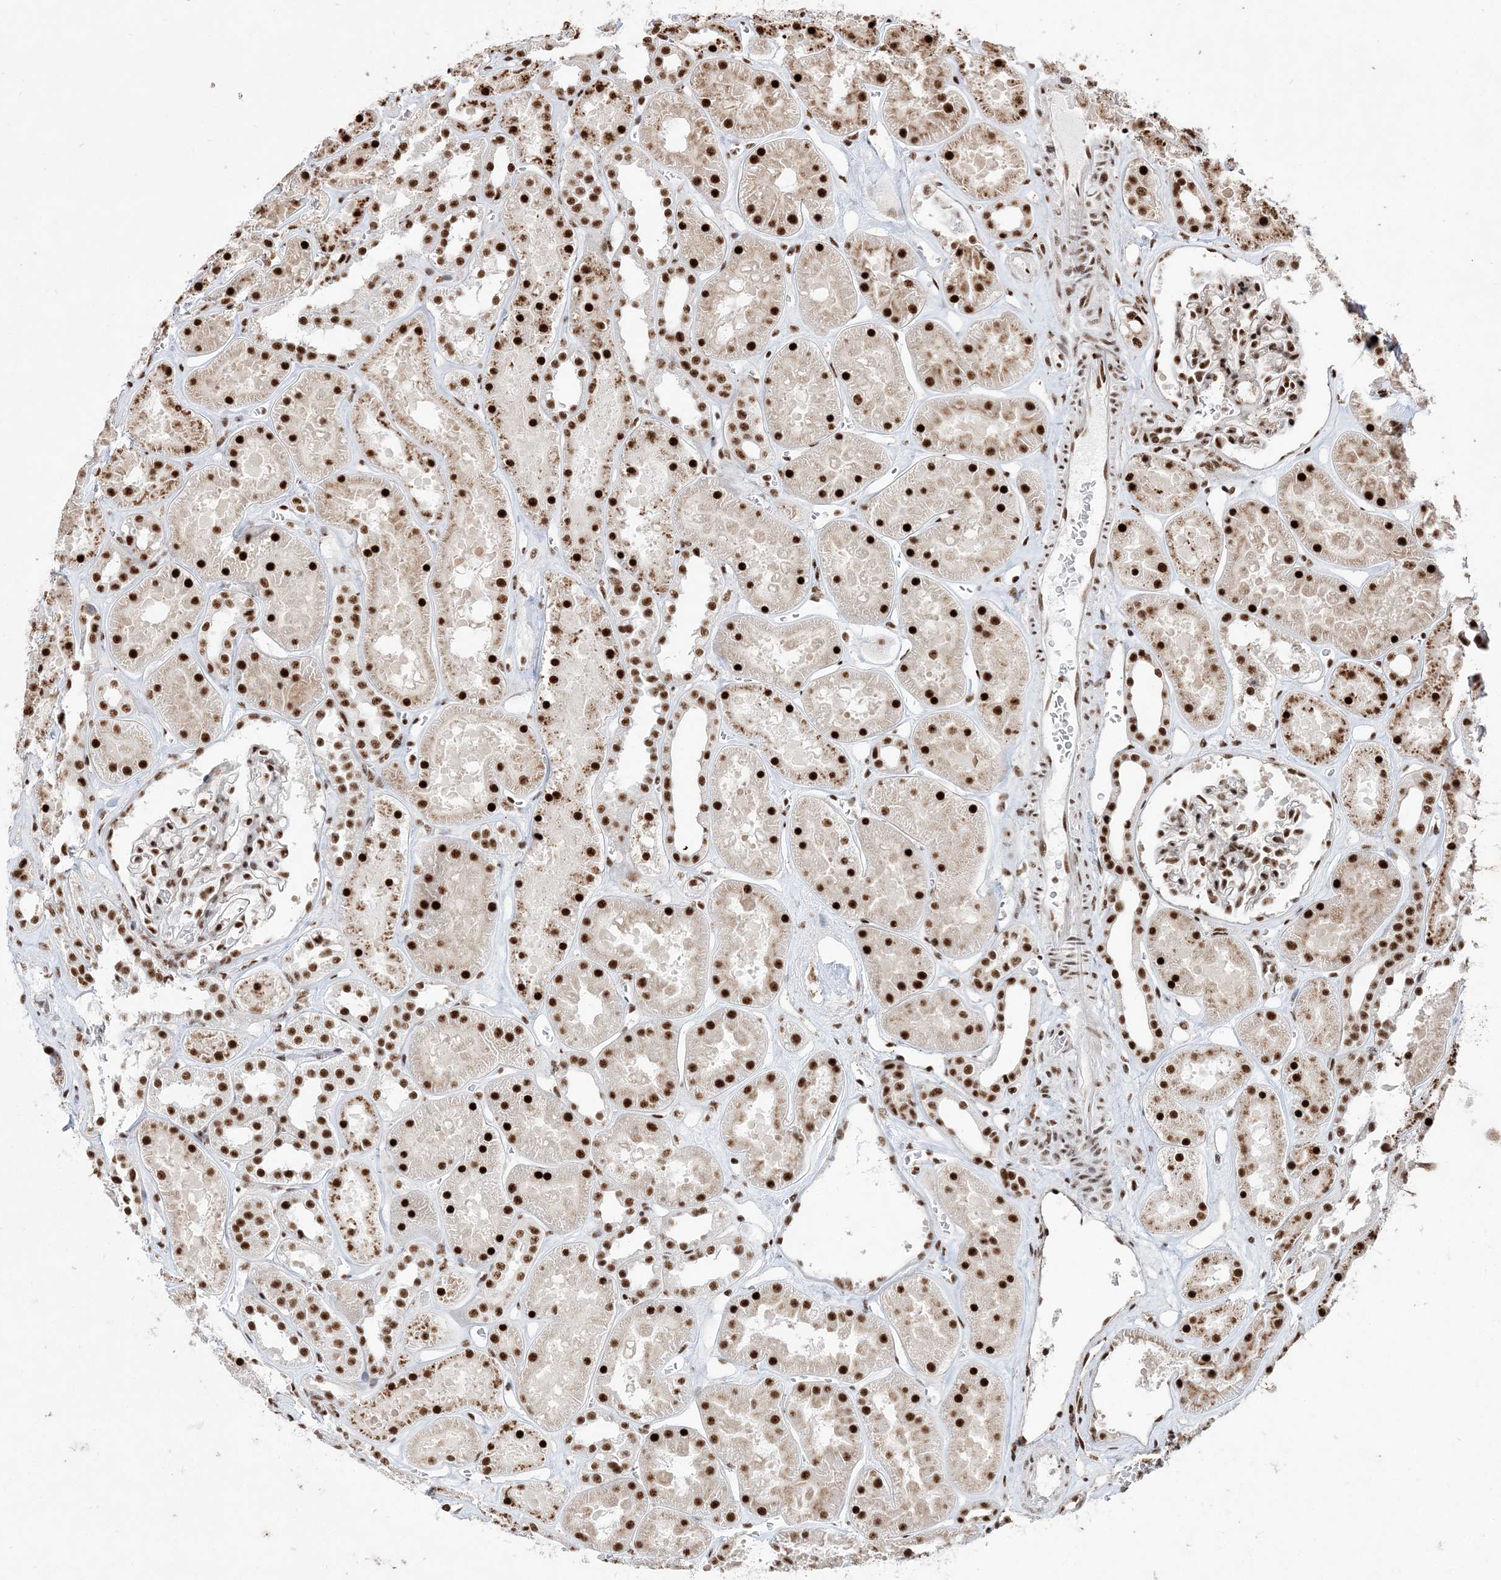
{"staining": {"intensity": "moderate", "quantity": ">75%", "location": "nuclear"}, "tissue": "kidney", "cell_type": "Cells in glomeruli", "image_type": "normal", "snomed": [{"axis": "morphology", "description": "Normal tissue, NOS"}, {"axis": "topography", "description": "Kidney"}], "caption": "This histopathology image shows immunohistochemistry (IHC) staining of benign kidney, with medium moderate nuclear expression in approximately >75% of cells in glomeruli.", "gene": "RBM17", "patient": {"sex": "female", "age": 41}}